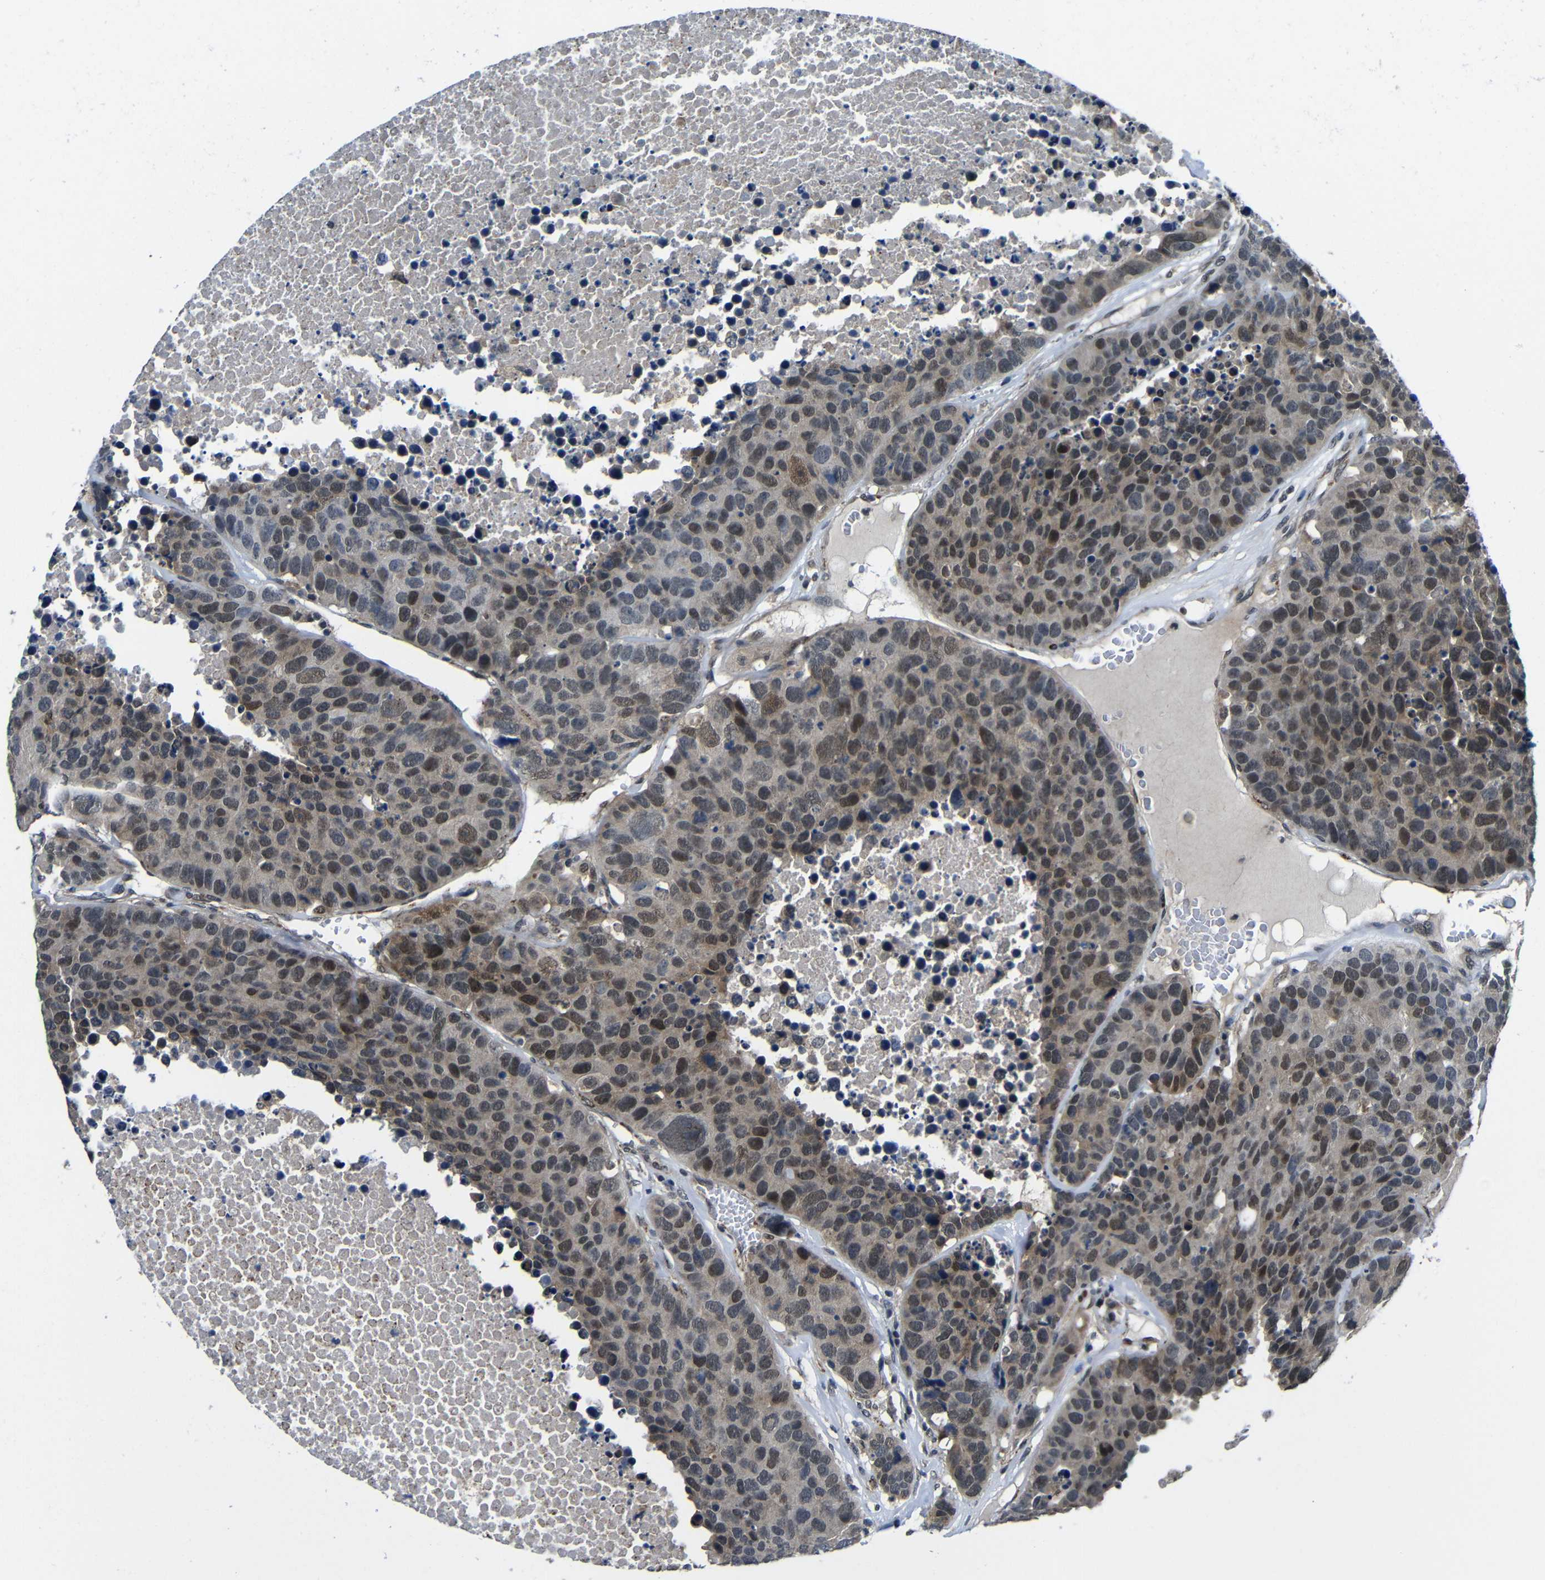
{"staining": {"intensity": "weak", "quantity": ">75%", "location": "cytoplasmic/membranous,nuclear"}, "tissue": "carcinoid", "cell_type": "Tumor cells", "image_type": "cancer", "snomed": [{"axis": "morphology", "description": "Carcinoid, malignant, NOS"}, {"axis": "topography", "description": "Lung"}], "caption": "Carcinoid was stained to show a protein in brown. There is low levels of weak cytoplasmic/membranous and nuclear positivity in approximately >75% of tumor cells. (DAB (3,3'-diaminobenzidine) IHC with brightfield microscopy, high magnification).", "gene": "FAM172A", "patient": {"sex": "male", "age": 60}}